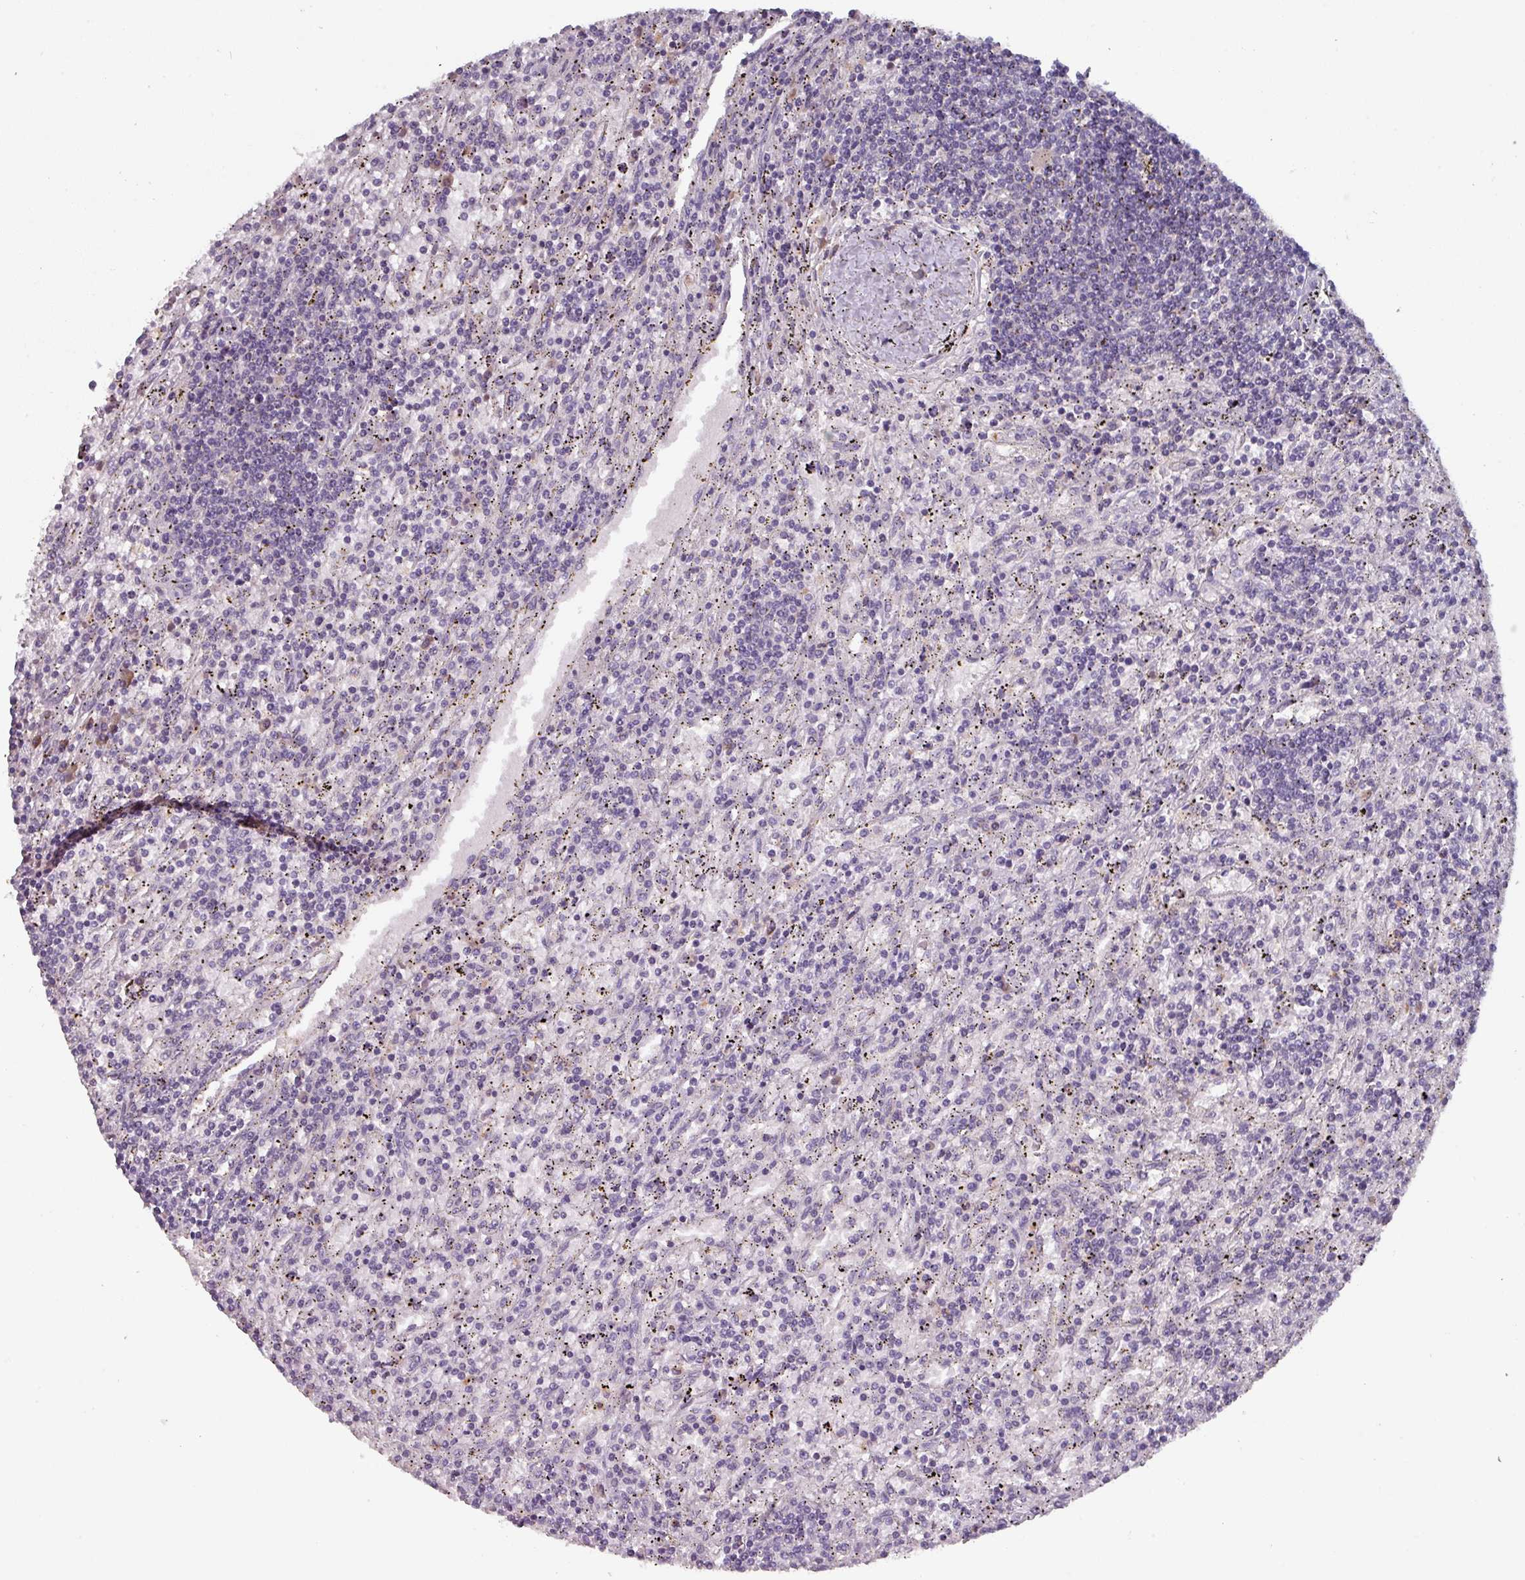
{"staining": {"intensity": "negative", "quantity": "none", "location": "none"}, "tissue": "lymphoma", "cell_type": "Tumor cells", "image_type": "cancer", "snomed": [{"axis": "morphology", "description": "Malignant lymphoma, non-Hodgkin's type, Low grade"}, {"axis": "topography", "description": "Spleen"}], "caption": "Low-grade malignant lymphoma, non-Hodgkin's type was stained to show a protein in brown. There is no significant expression in tumor cells. (Stains: DAB (3,3'-diaminobenzidine) immunohistochemistry (IHC) with hematoxylin counter stain, Microscopy: brightfield microscopy at high magnification).", "gene": "PRAMEF8", "patient": {"sex": "male", "age": 76}}